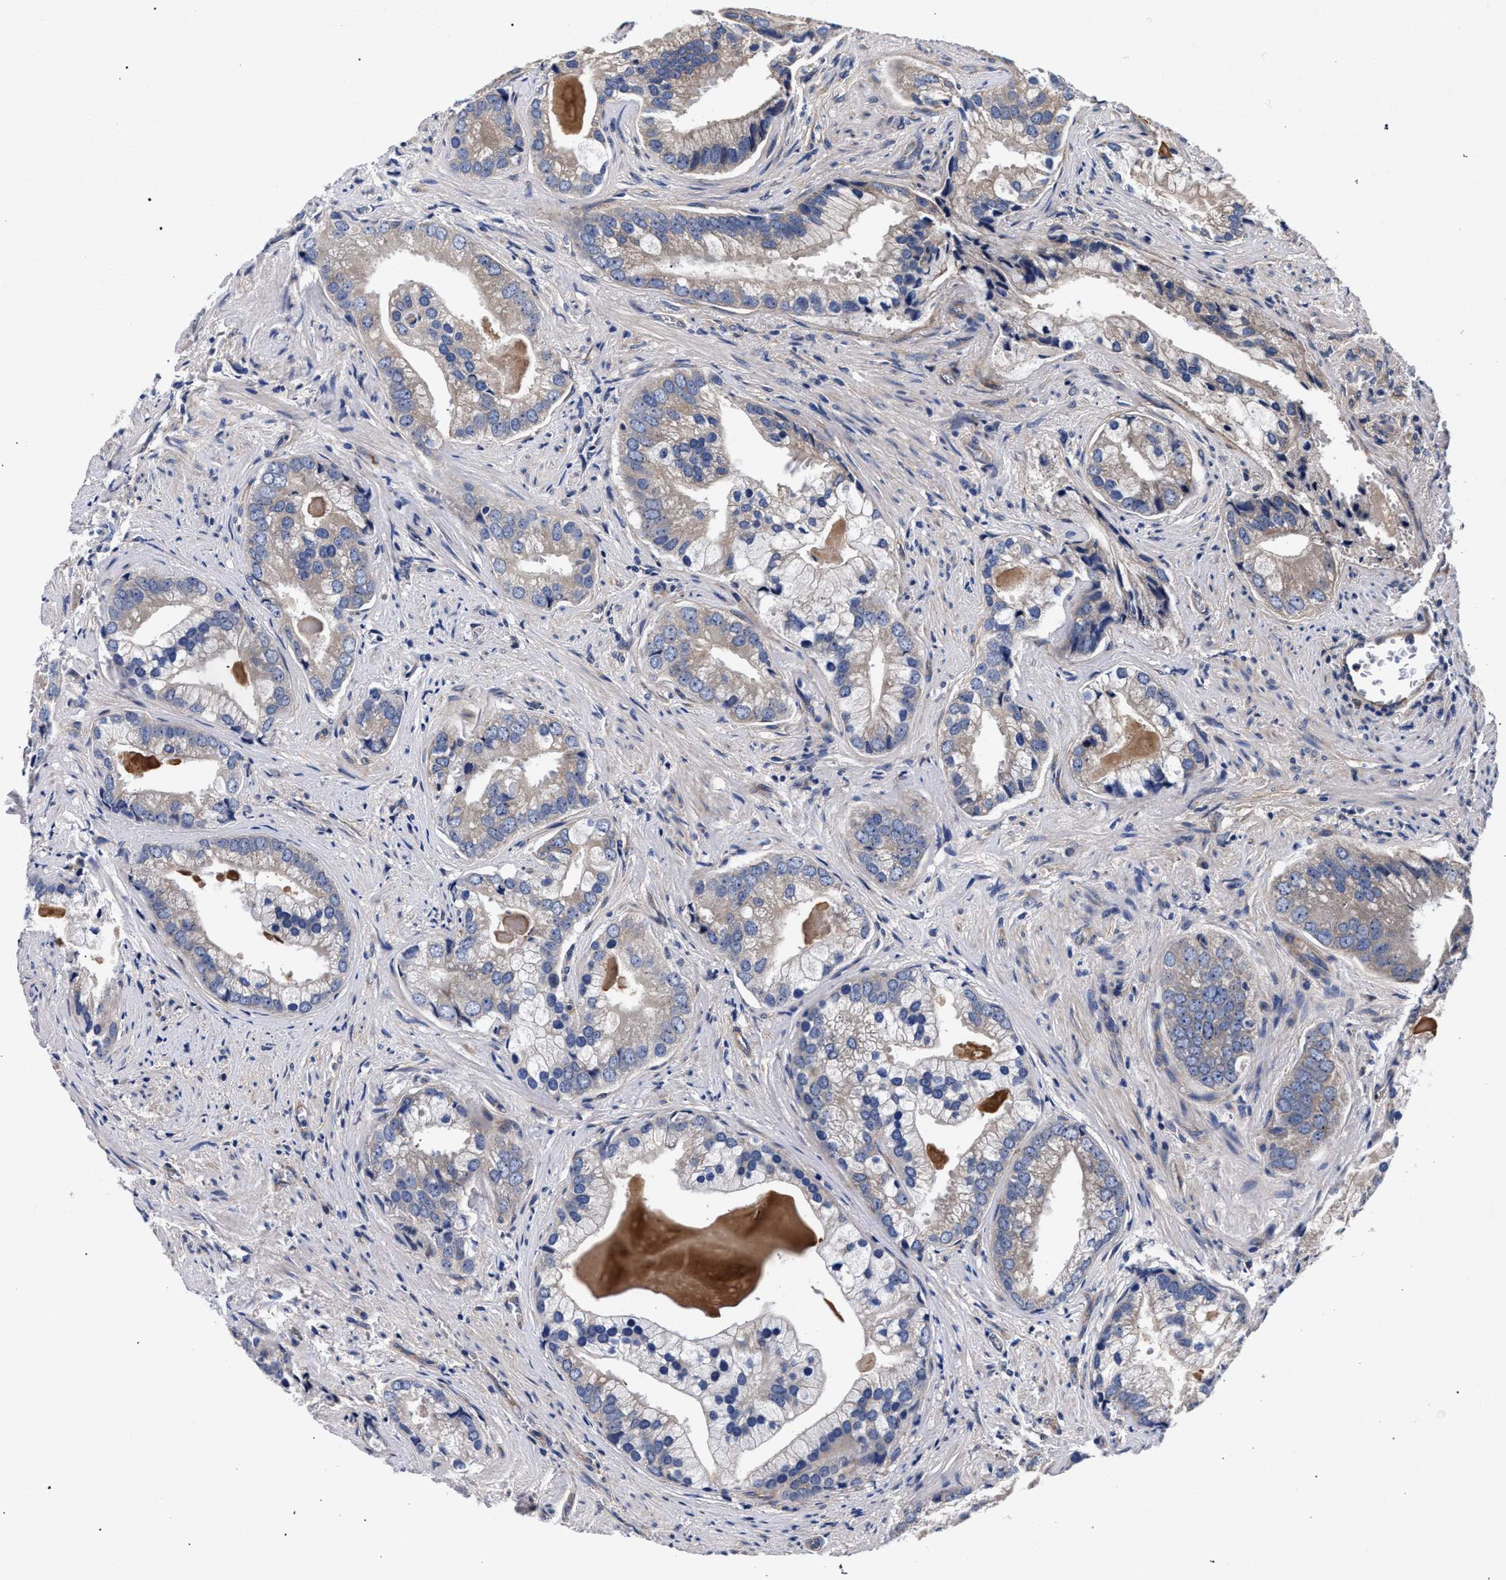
{"staining": {"intensity": "weak", "quantity": "25%-75%", "location": "cytoplasmic/membranous"}, "tissue": "prostate cancer", "cell_type": "Tumor cells", "image_type": "cancer", "snomed": [{"axis": "morphology", "description": "Adenocarcinoma, Low grade"}, {"axis": "topography", "description": "Prostate"}], "caption": "This photomicrograph reveals immunohistochemistry (IHC) staining of human low-grade adenocarcinoma (prostate), with low weak cytoplasmic/membranous positivity in approximately 25%-75% of tumor cells.", "gene": "CFAP95", "patient": {"sex": "male", "age": 71}}